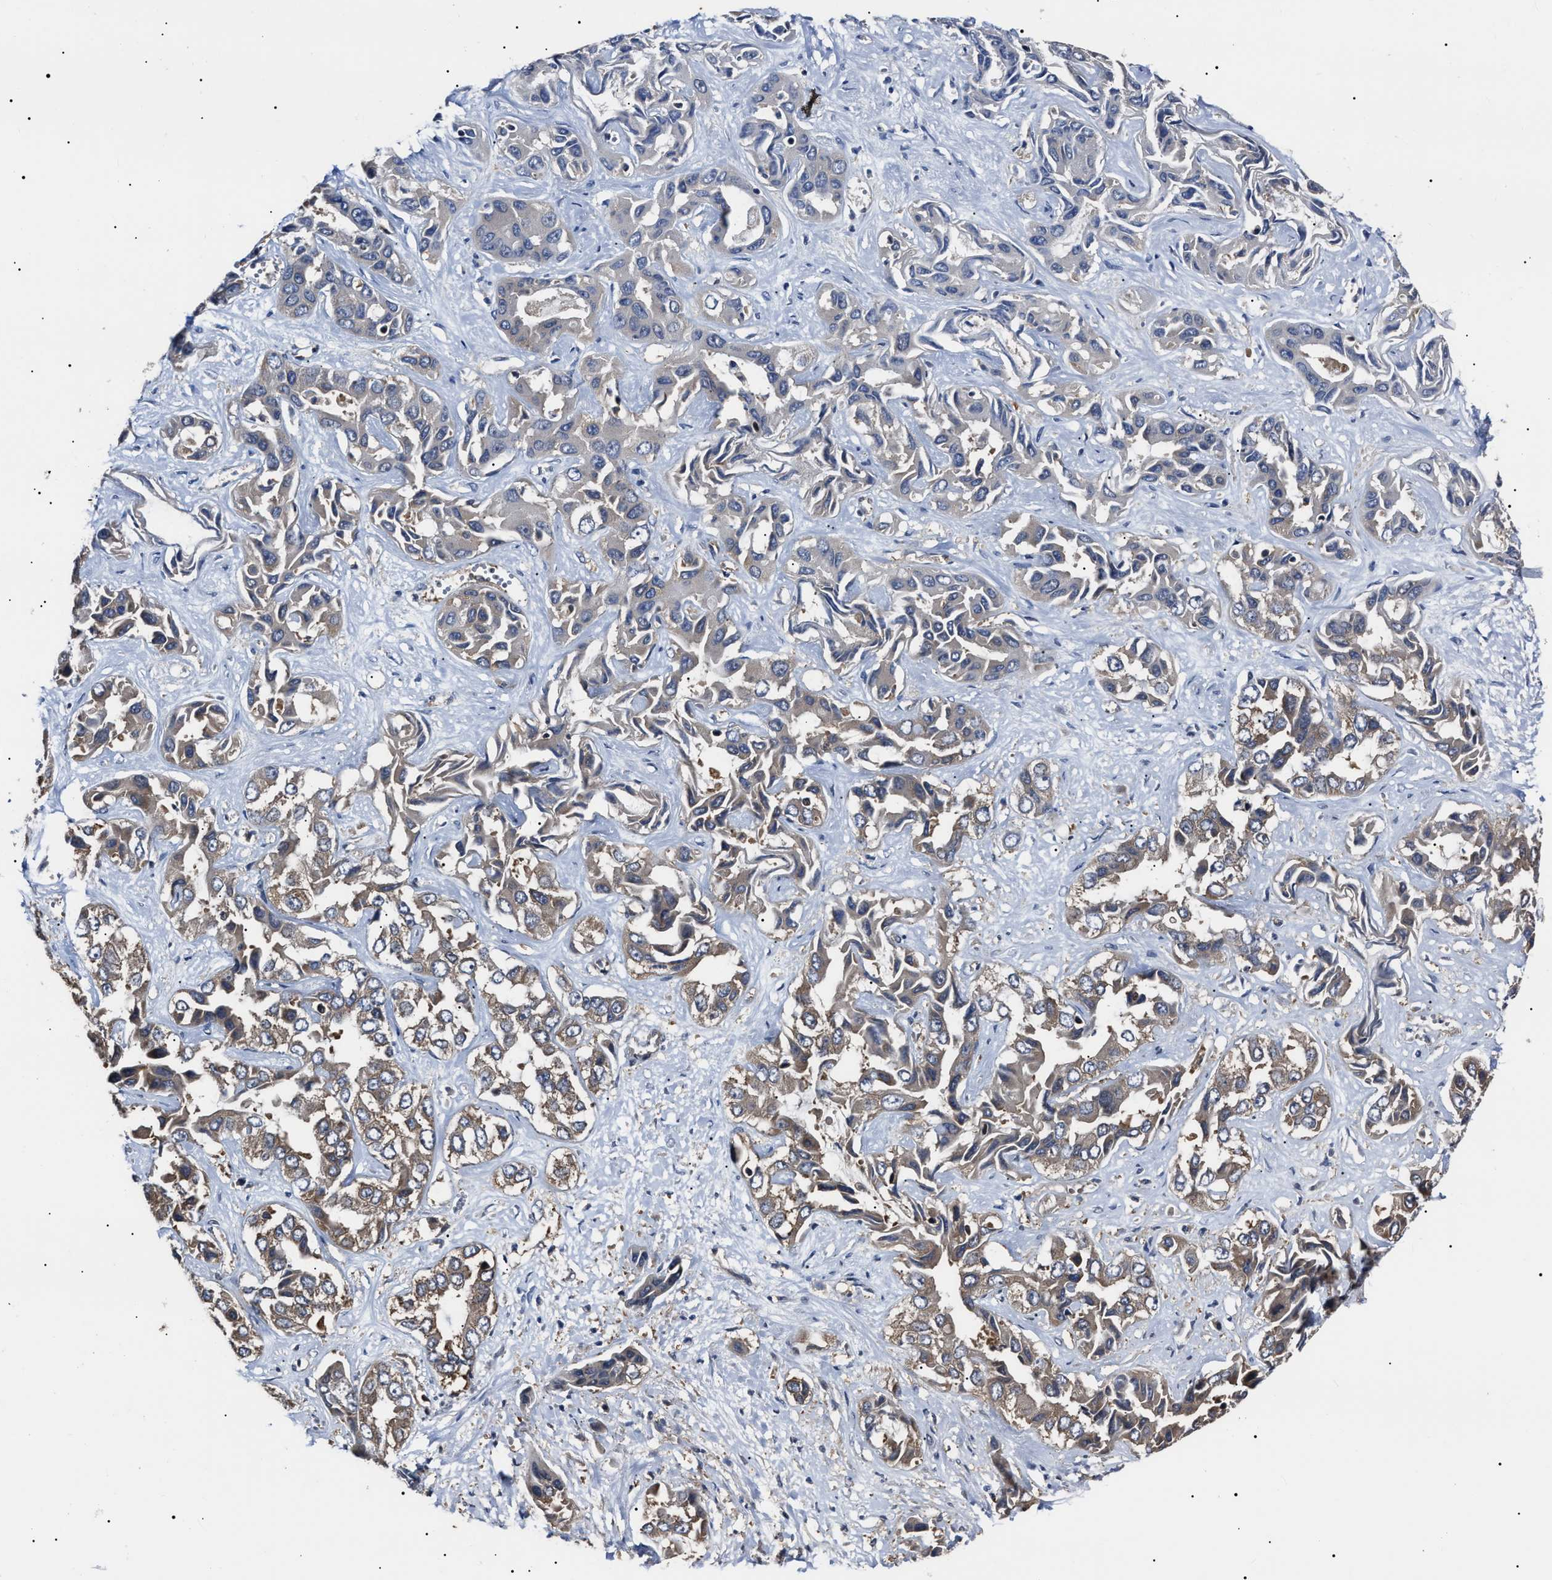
{"staining": {"intensity": "moderate", "quantity": "25%-75%", "location": "cytoplasmic/membranous"}, "tissue": "liver cancer", "cell_type": "Tumor cells", "image_type": "cancer", "snomed": [{"axis": "morphology", "description": "Cholangiocarcinoma"}, {"axis": "topography", "description": "Liver"}], "caption": "Moderate cytoplasmic/membranous positivity is seen in about 25%-75% of tumor cells in liver cancer.", "gene": "CCT8", "patient": {"sex": "female", "age": 52}}